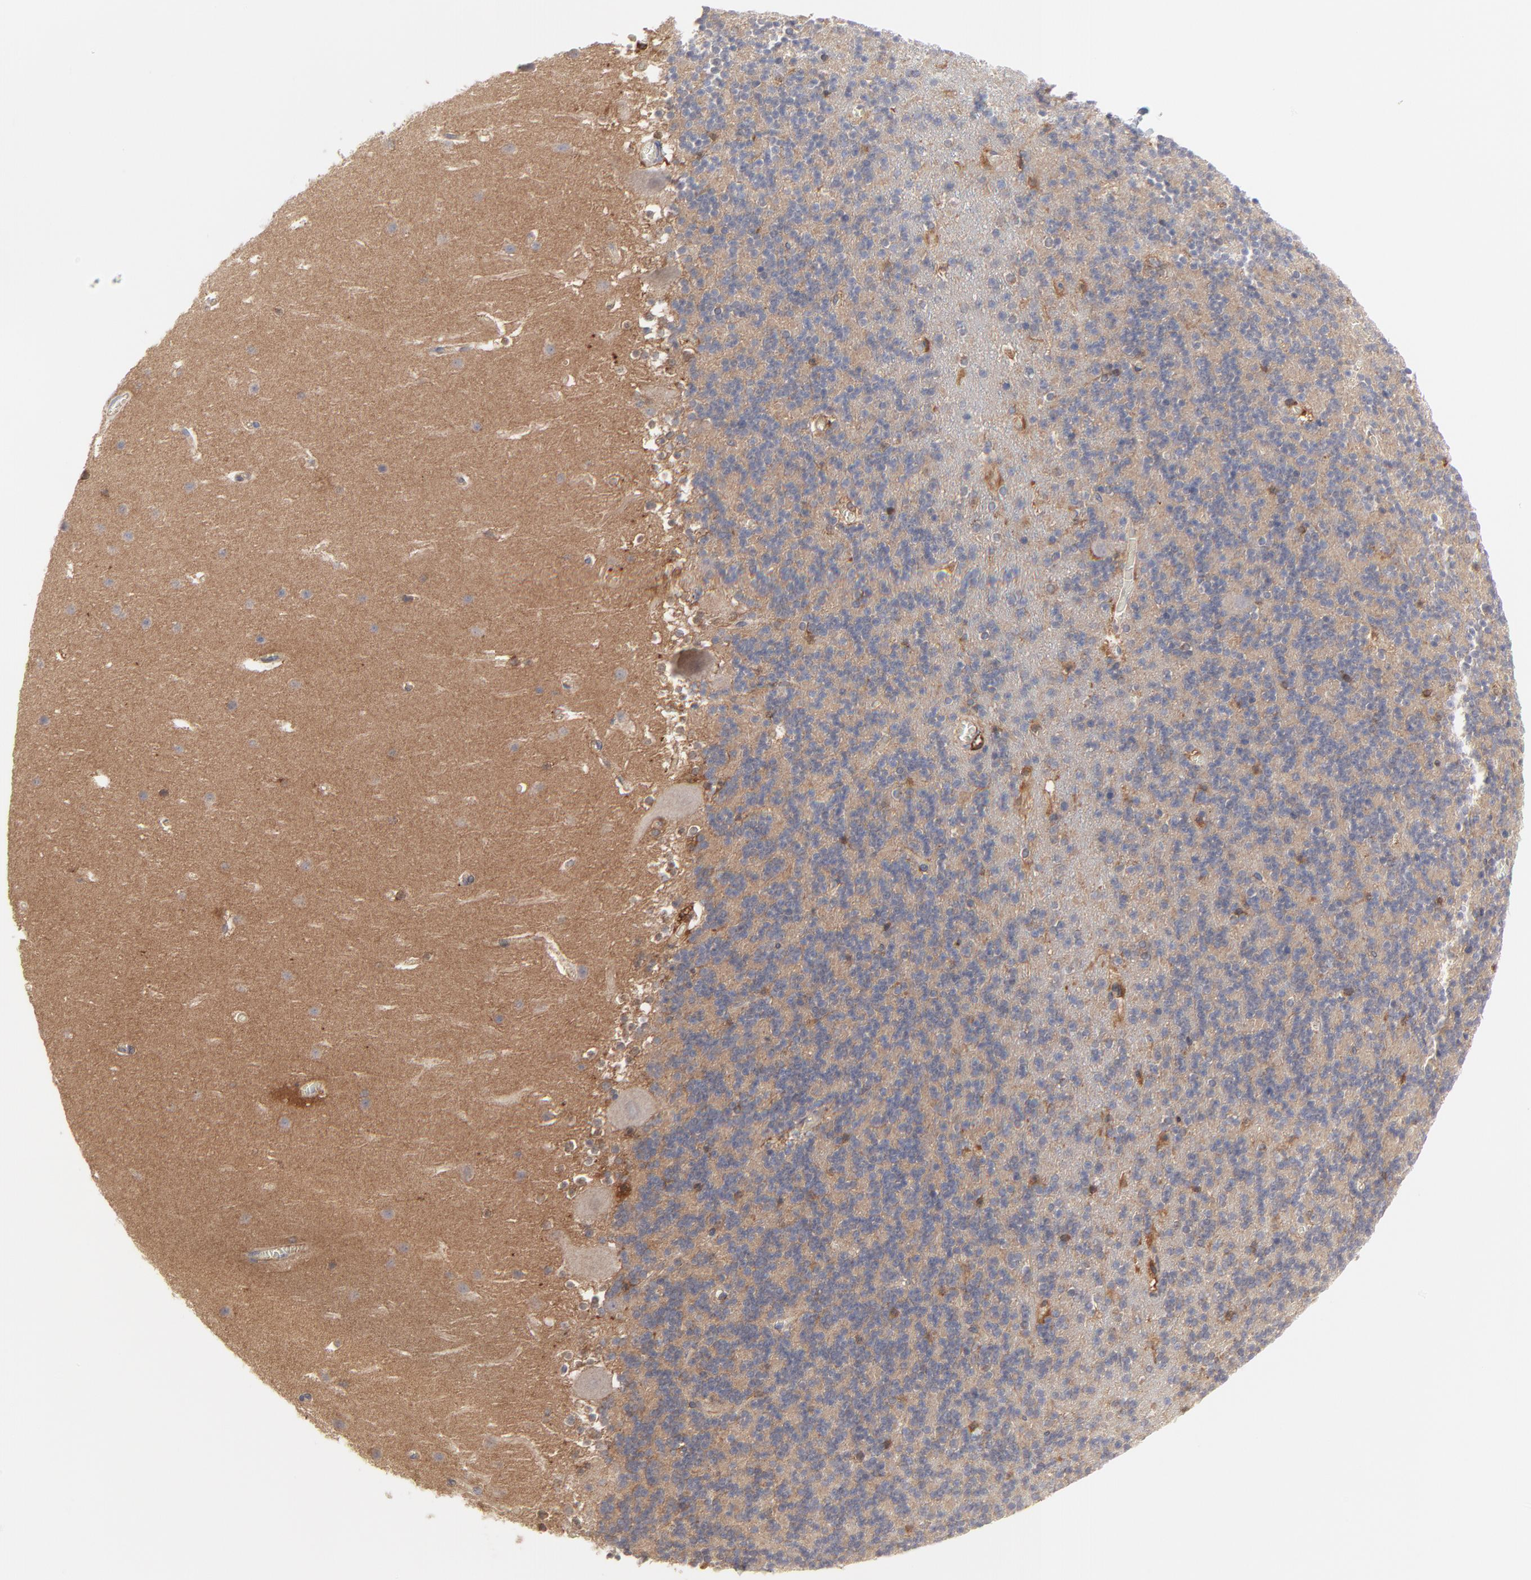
{"staining": {"intensity": "negative", "quantity": "none", "location": "none"}, "tissue": "cerebellum", "cell_type": "Cells in granular layer", "image_type": "normal", "snomed": [{"axis": "morphology", "description": "Normal tissue, NOS"}, {"axis": "topography", "description": "Cerebellum"}], "caption": "Immunohistochemistry (IHC) of unremarkable cerebellum exhibits no positivity in cells in granular layer.", "gene": "RAB9A", "patient": {"sex": "male", "age": 45}}